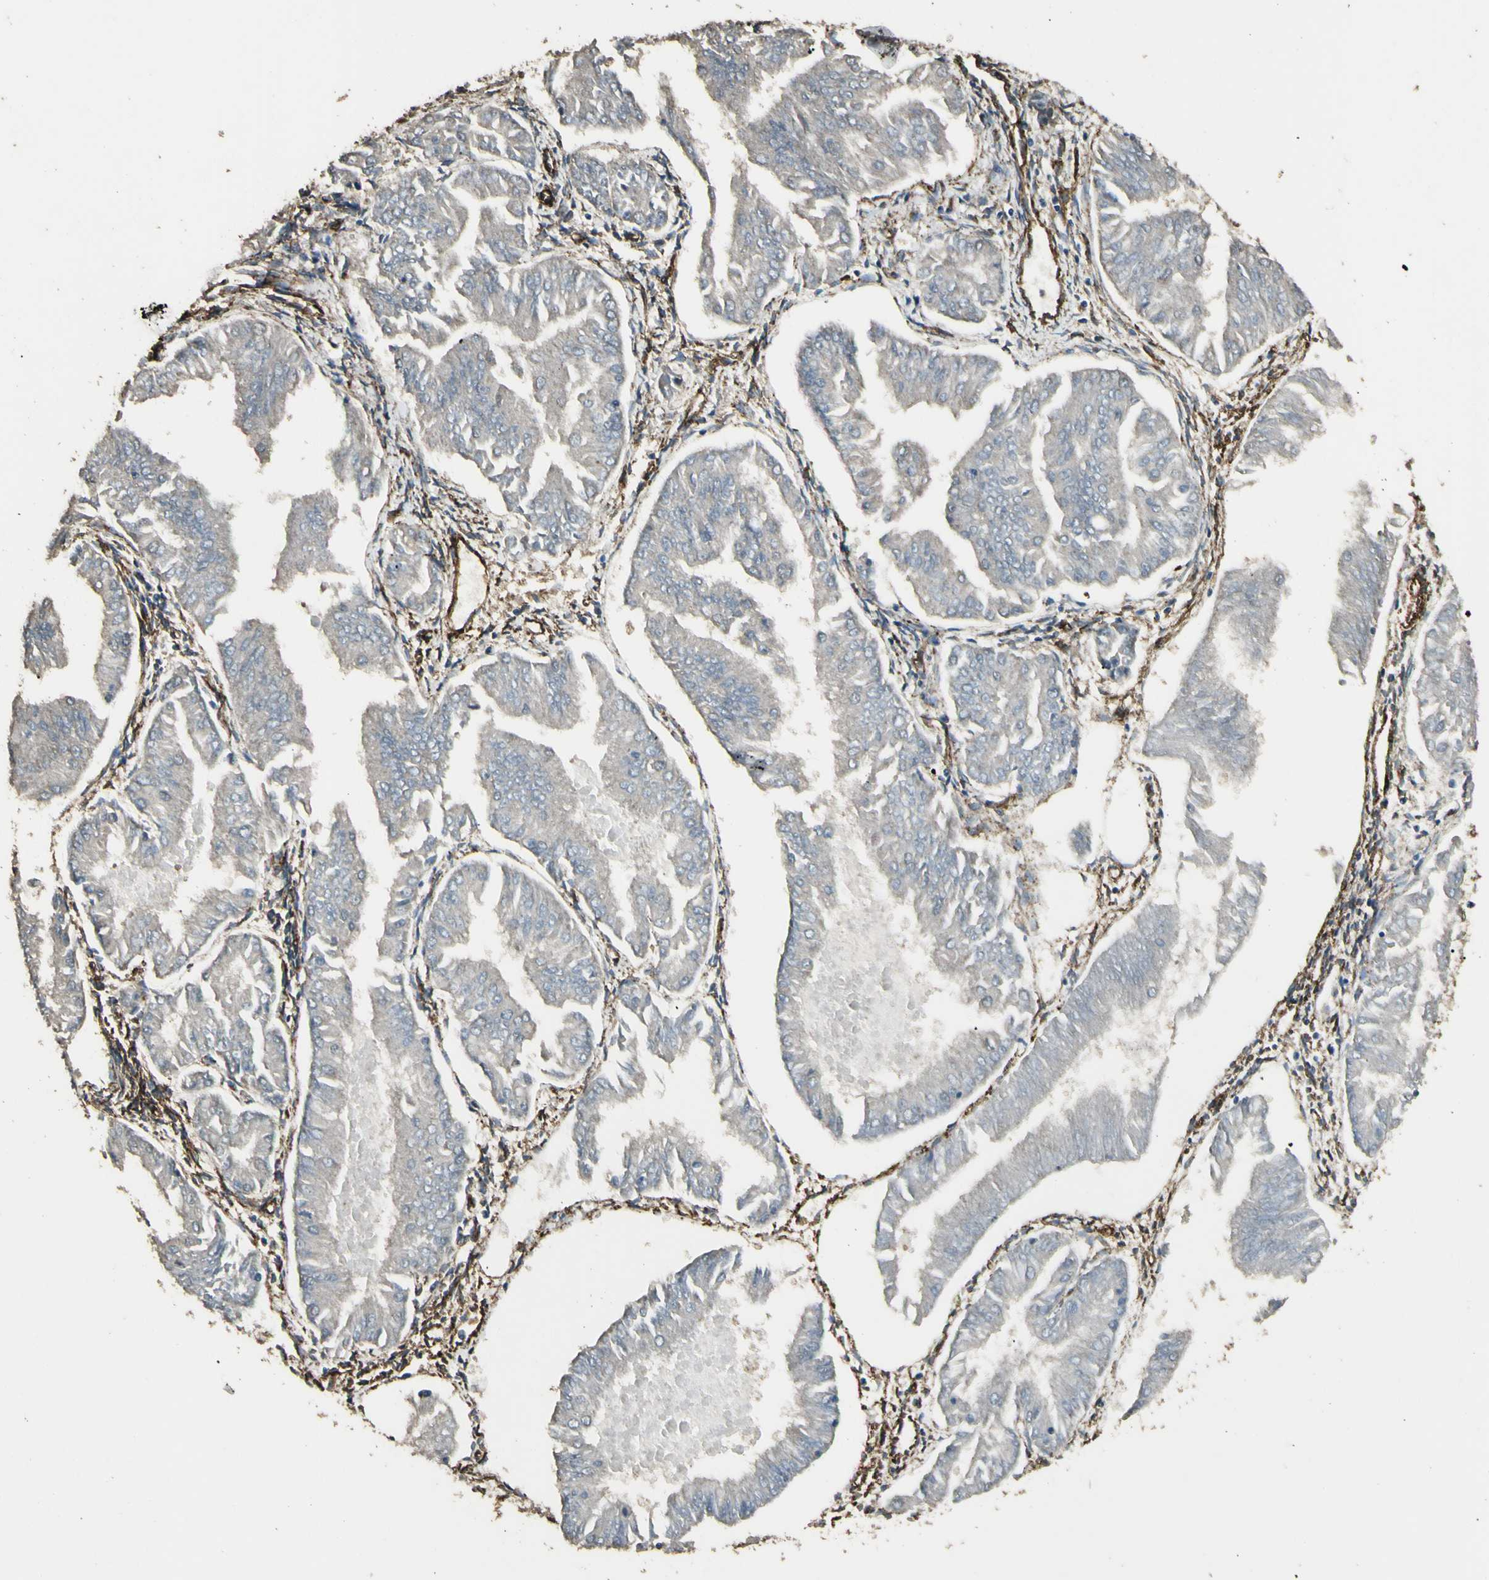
{"staining": {"intensity": "weak", "quantity": ">75%", "location": "cytoplasmic/membranous"}, "tissue": "endometrial cancer", "cell_type": "Tumor cells", "image_type": "cancer", "snomed": [{"axis": "morphology", "description": "Adenocarcinoma, NOS"}, {"axis": "topography", "description": "Endometrium"}], "caption": "Immunohistochemistry of human adenocarcinoma (endometrial) reveals low levels of weak cytoplasmic/membranous positivity in approximately >75% of tumor cells. The staining was performed using DAB (3,3'-diaminobenzidine) to visualize the protein expression in brown, while the nuclei were stained in blue with hematoxylin (Magnification: 20x).", "gene": "TSPO", "patient": {"sex": "female", "age": 53}}